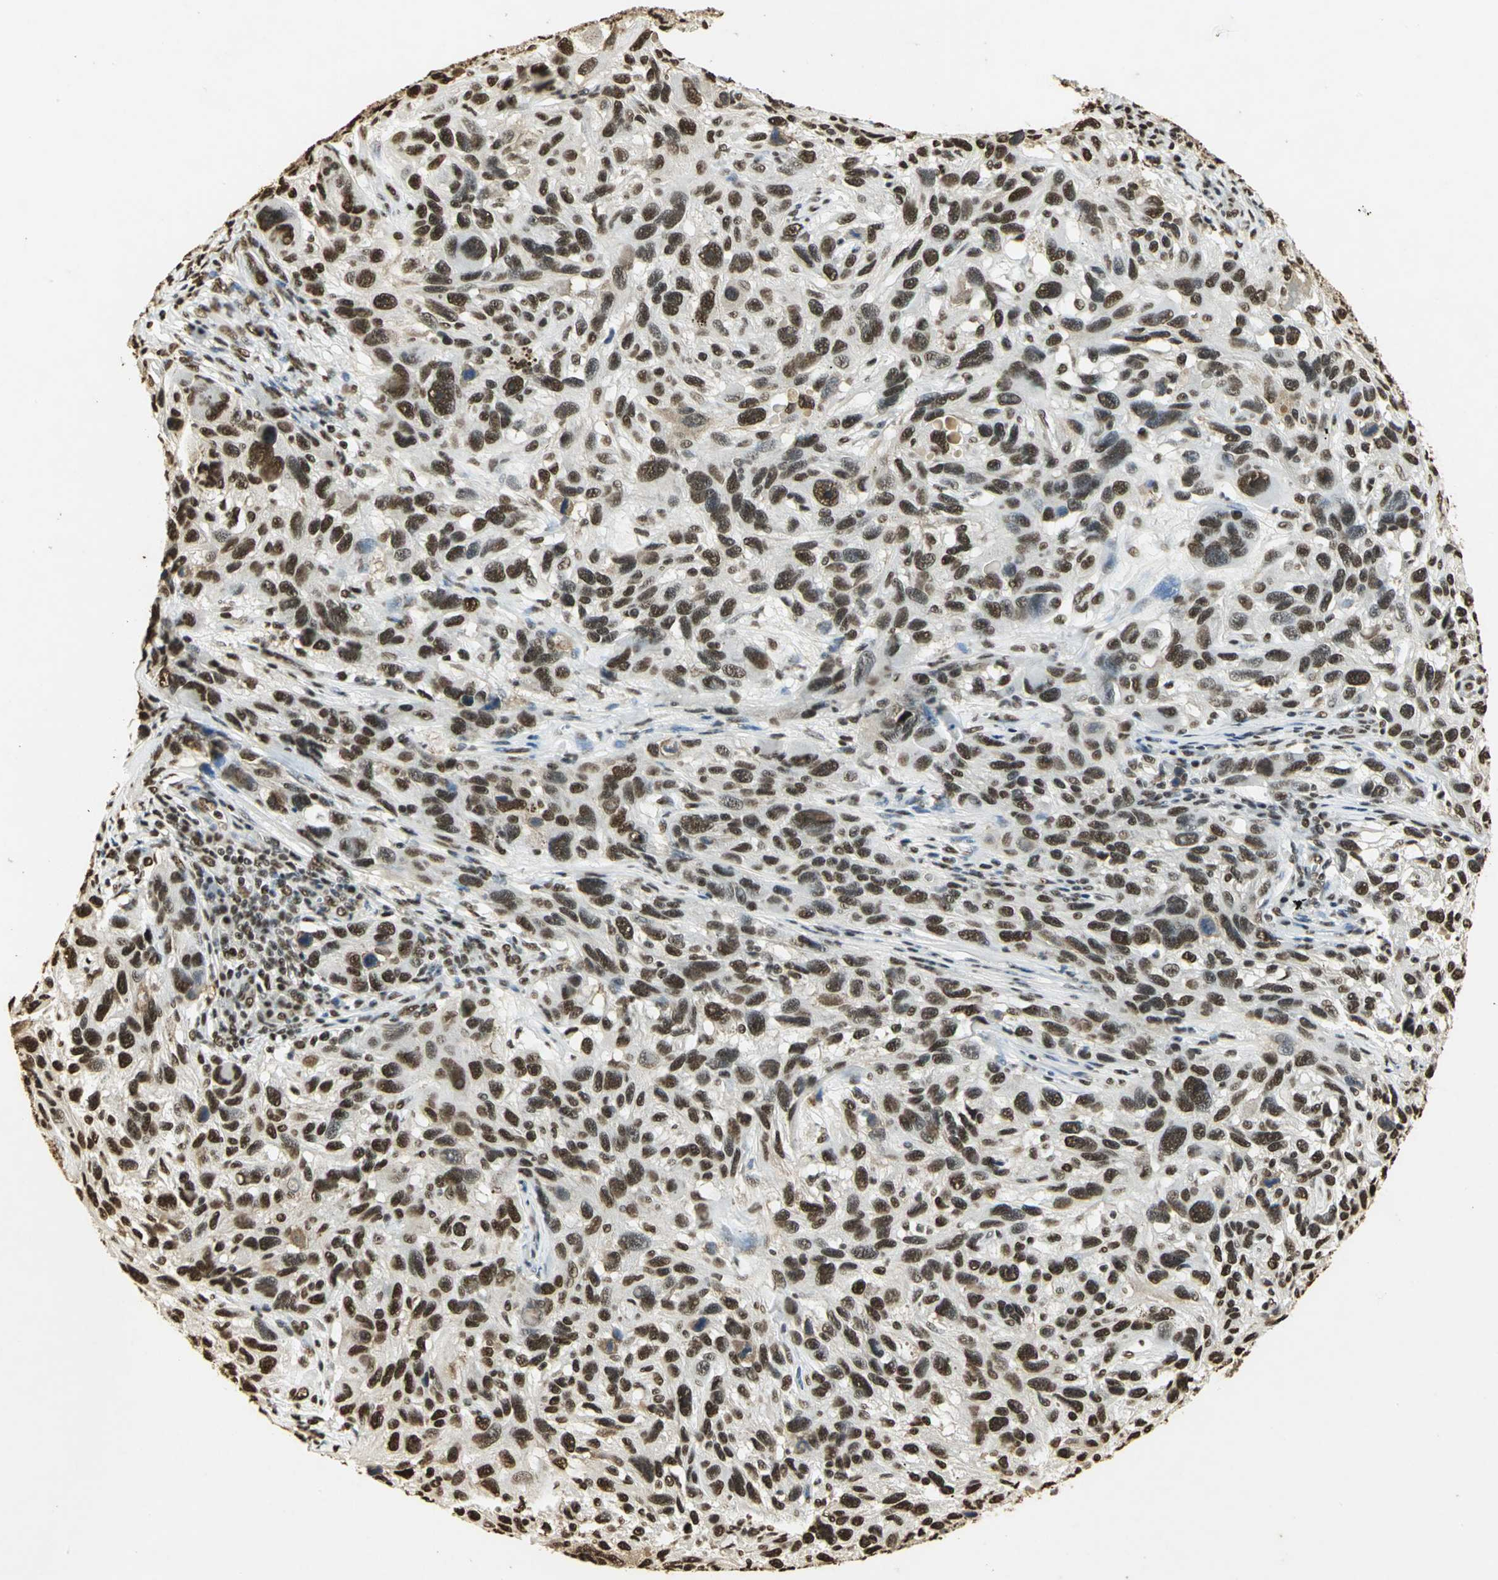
{"staining": {"intensity": "strong", "quantity": ">75%", "location": "nuclear"}, "tissue": "melanoma", "cell_type": "Tumor cells", "image_type": "cancer", "snomed": [{"axis": "morphology", "description": "Malignant melanoma, NOS"}, {"axis": "topography", "description": "Skin"}], "caption": "An image of malignant melanoma stained for a protein reveals strong nuclear brown staining in tumor cells. The staining was performed using DAB to visualize the protein expression in brown, while the nuclei were stained in blue with hematoxylin (Magnification: 20x).", "gene": "SET", "patient": {"sex": "male", "age": 53}}